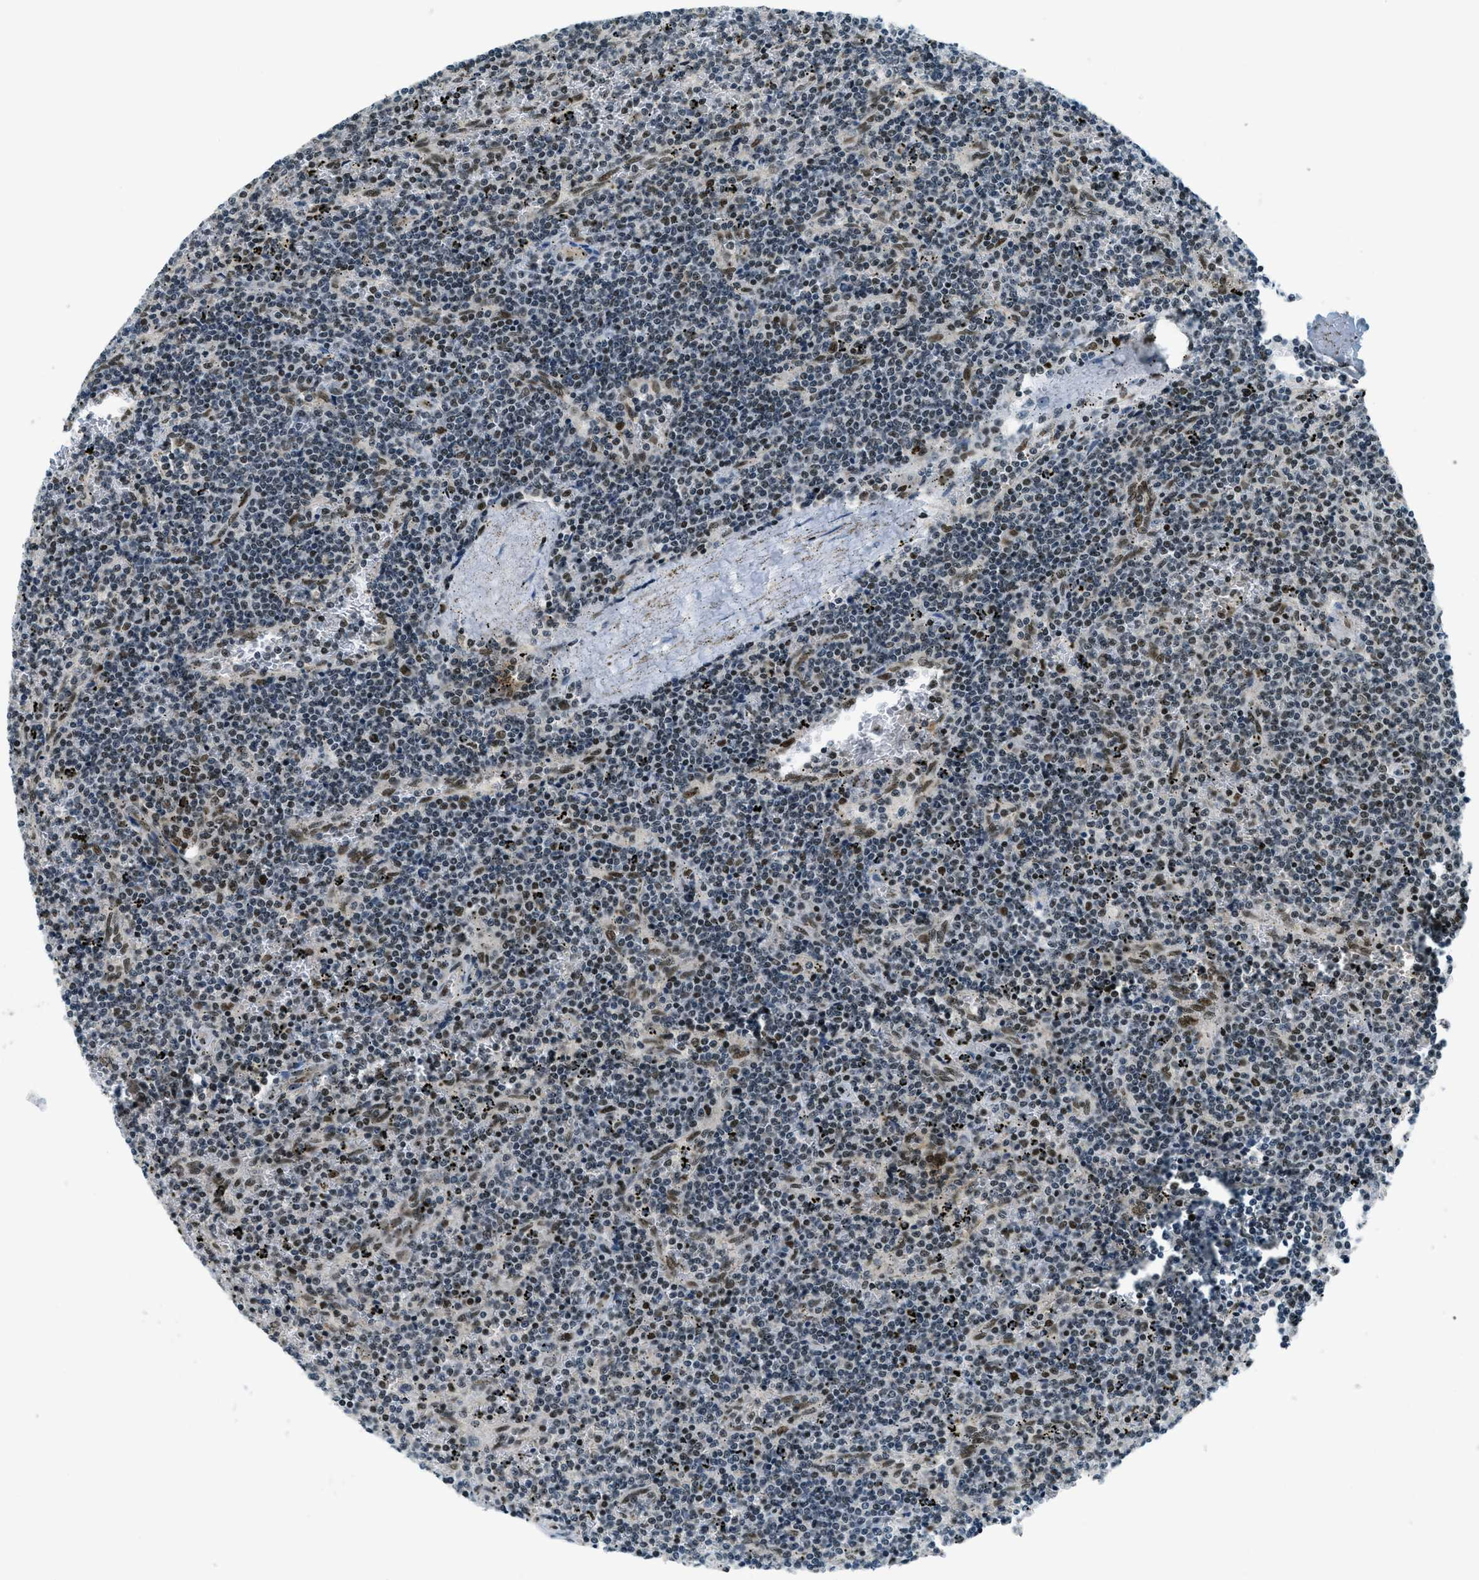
{"staining": {"intensity": "moderate", "quantity": "25%-75%", "location": "nuclear"}, "tissue": "lymphoma", "cell_type": "Tumor cells", "image_type": "cancer", "snomed": [{"axis": "morphology", "description": "Malignant lymphoma, non-Hodgkin's type, Low grade"}, {"axis": "topography", "description": "Spleen"}], "caption": "A medium amount of moderate nuclear expression is appreciated in approximately 25%-75% of tumor cells in lymphoma tissue.", "gene": "KLF6", "patient": {"sex": "female", "age": 50}}